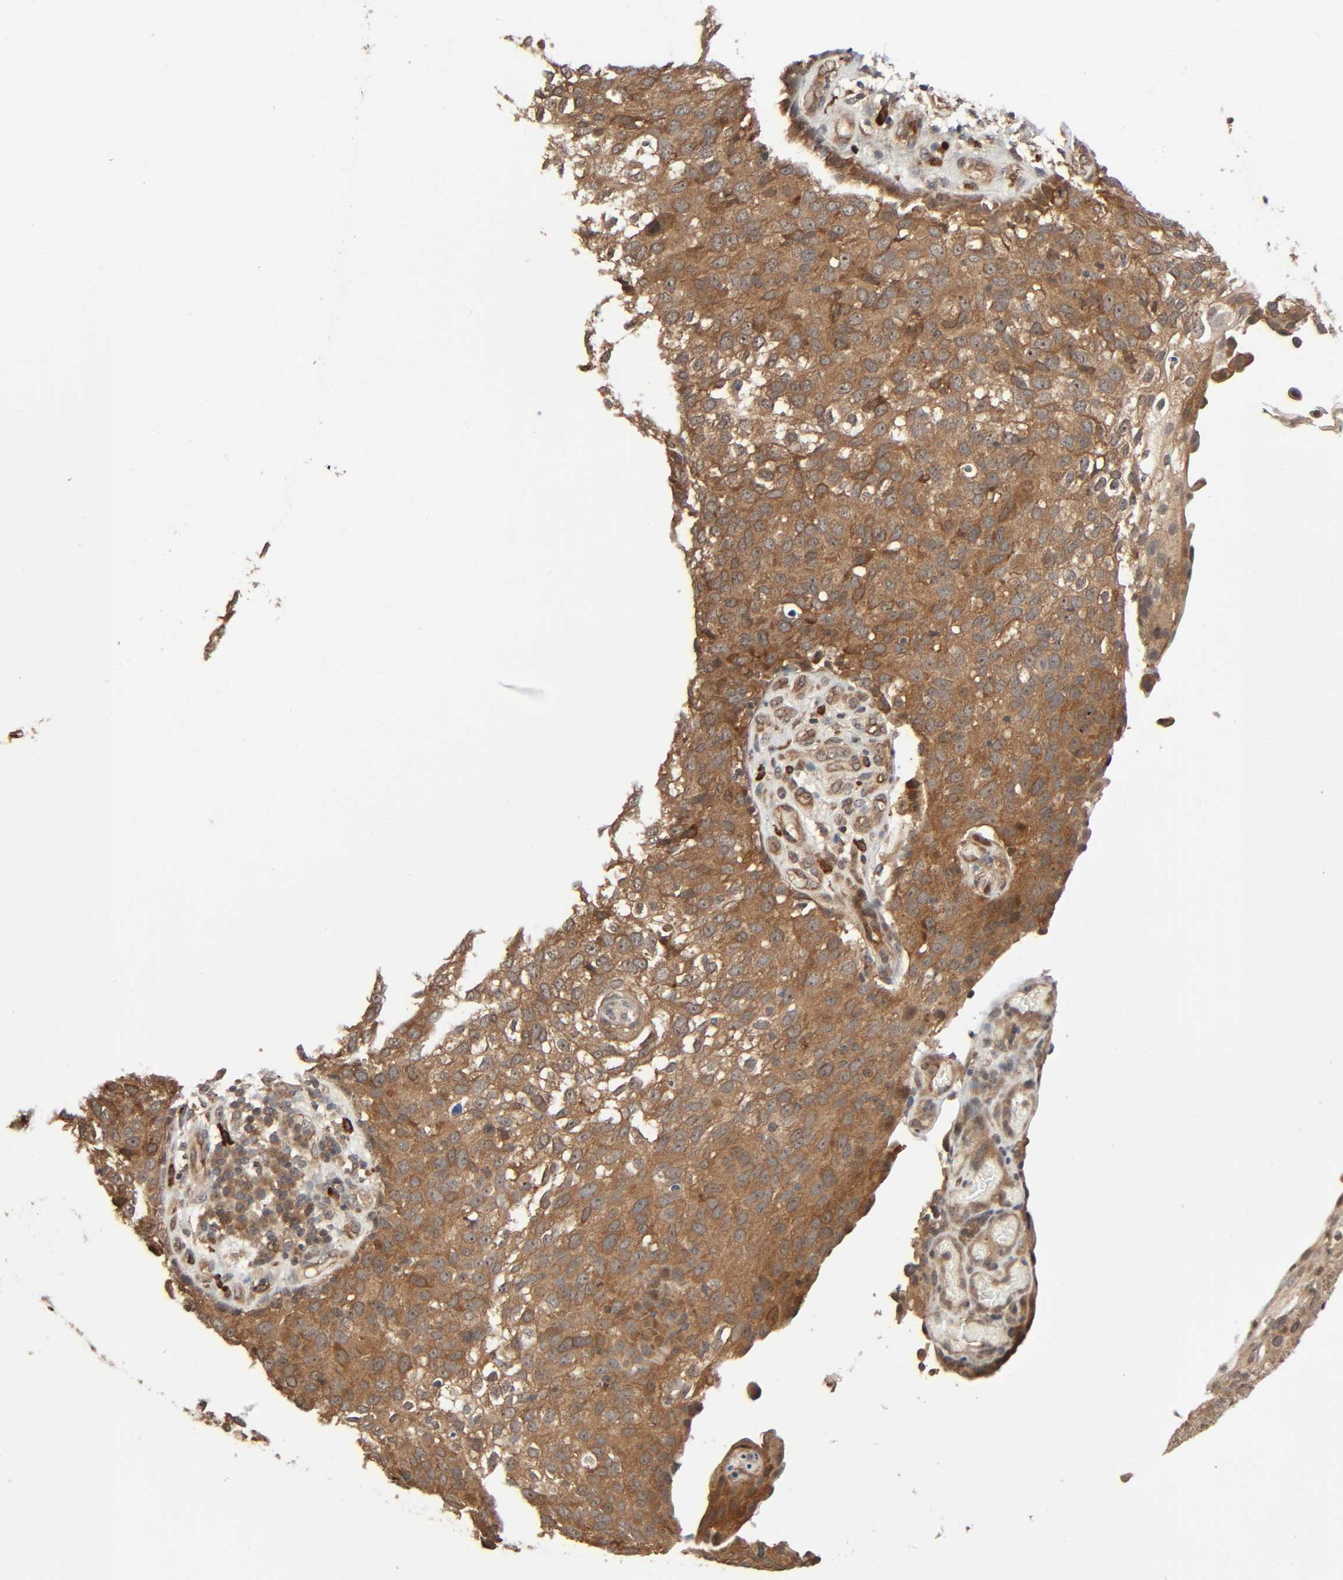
{"staining": {"intensity": "moderate", "quantity": ">75%", "location": "cytoplasmic/membranous"}, "tissue": "skin cancer", "cell_type": "Tumor cells", "image_type": "cancer", "snomed": [{"axis": "morphology", "description": "Squamous cell carcinoma, NOS"}, {"axis": "topography", "description": "Skin"}], "caption": "A brown stain highlights moderate cytoplasmic/membranous positivity of a protein in human skin squamous cell carcinoma tumor cells.", "gene": "PPP2R1B", "patient": {"sex": "male", "age": 87}}